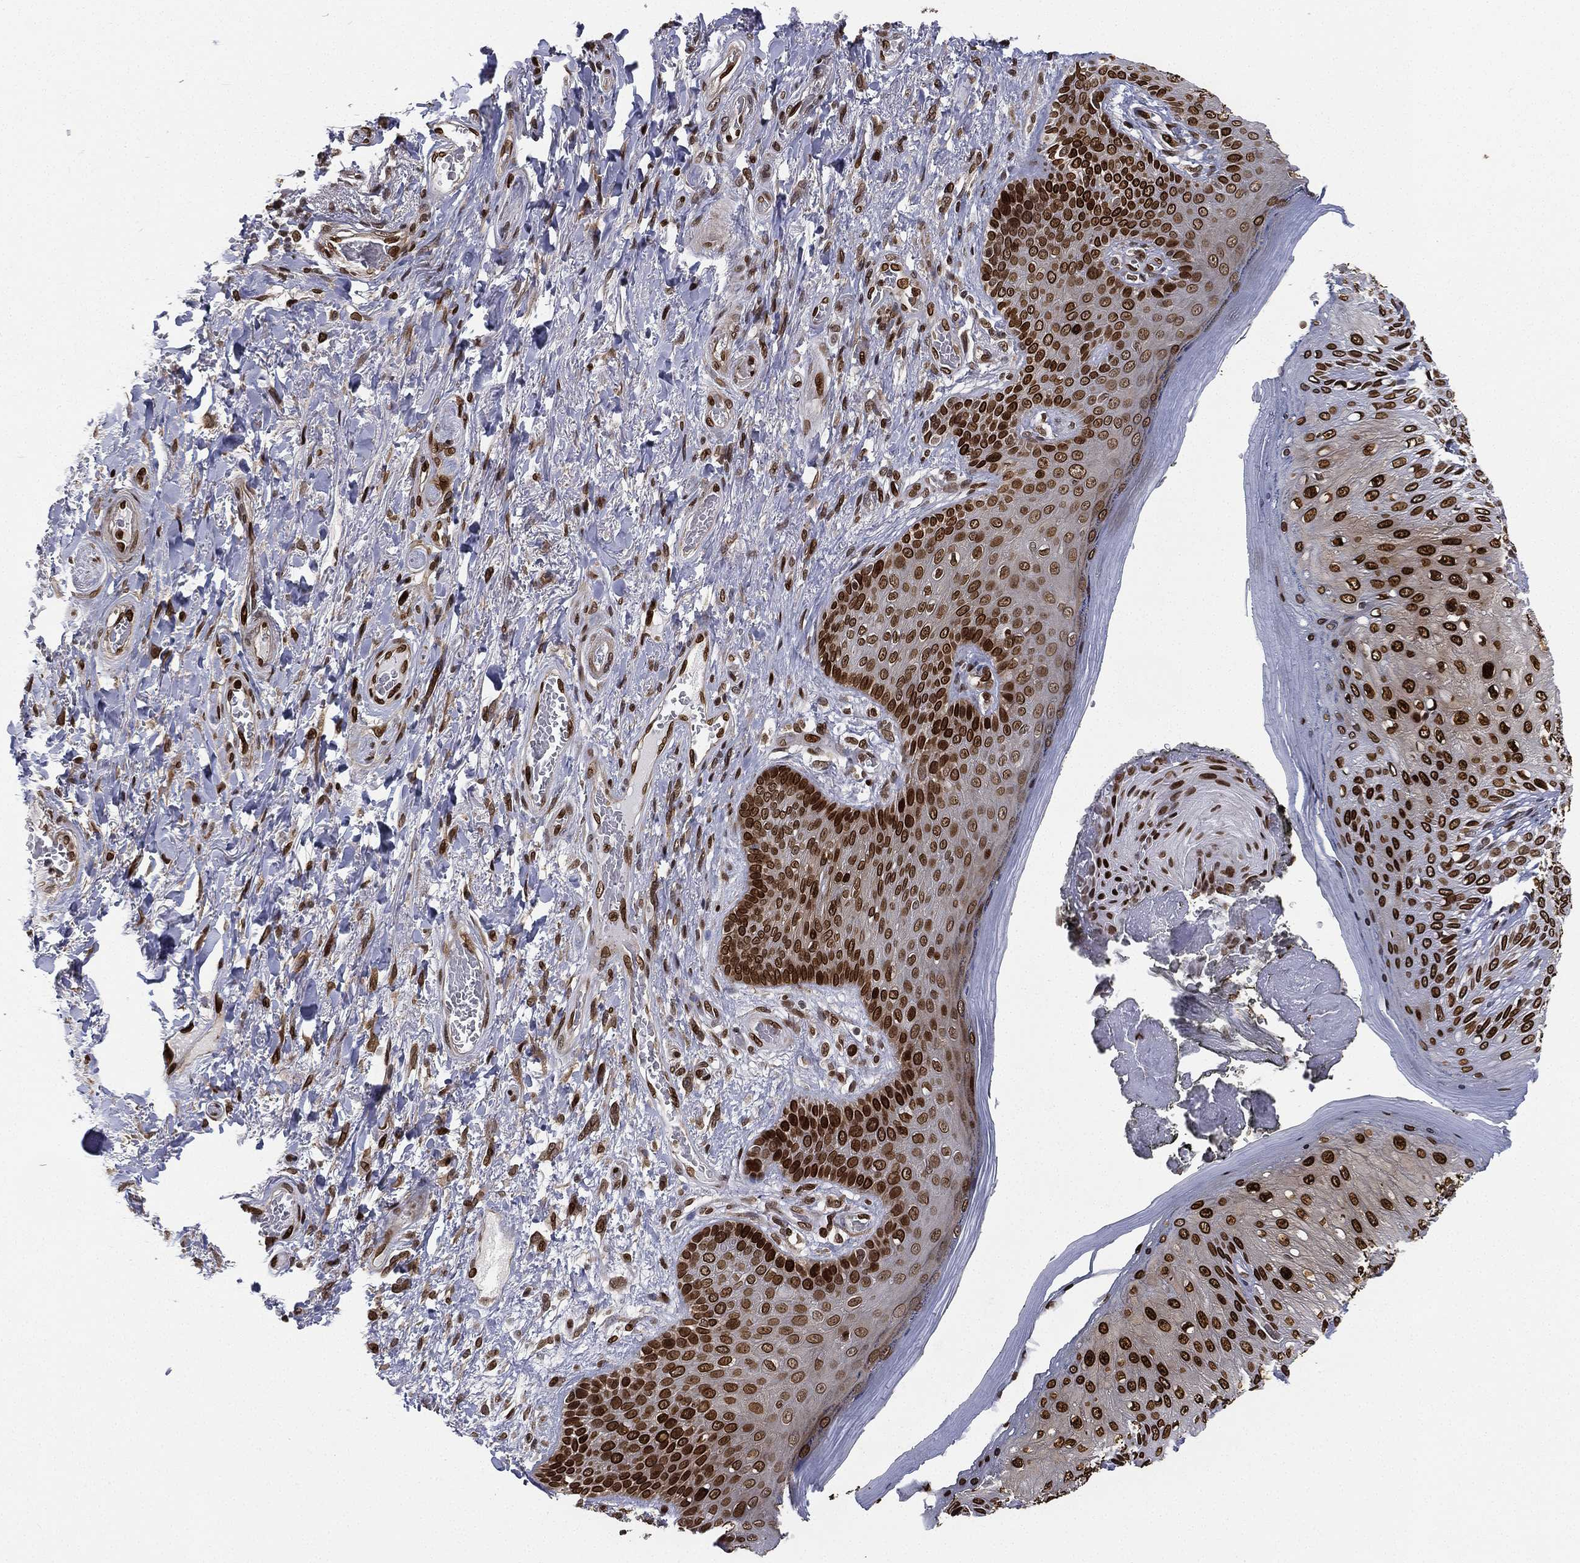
{"staining": {"intensity": "strong", "quantity": "25%-75%", "location": "nuclear"}, "tissue": "skin", "cell_type": "Epidermal cells", "image_type": "normal", "snomed": [{"axis": "morphology", "description": "Normal tissue, NOS"}, {"axis": "morphology", "description": "Adenocarcinoma, NOS"}, {"axis": "topography", "description": "Rectum"}, {"axis": "topography", "description": "Anal"}], "caption": "Immunohistochemical staining of benign human skin reveals strong nuclear protein expression in approximately 25%-75% of epidermal cells.", "gene": "LMNB1", "patient": {"sex": "female", "age": 68}}